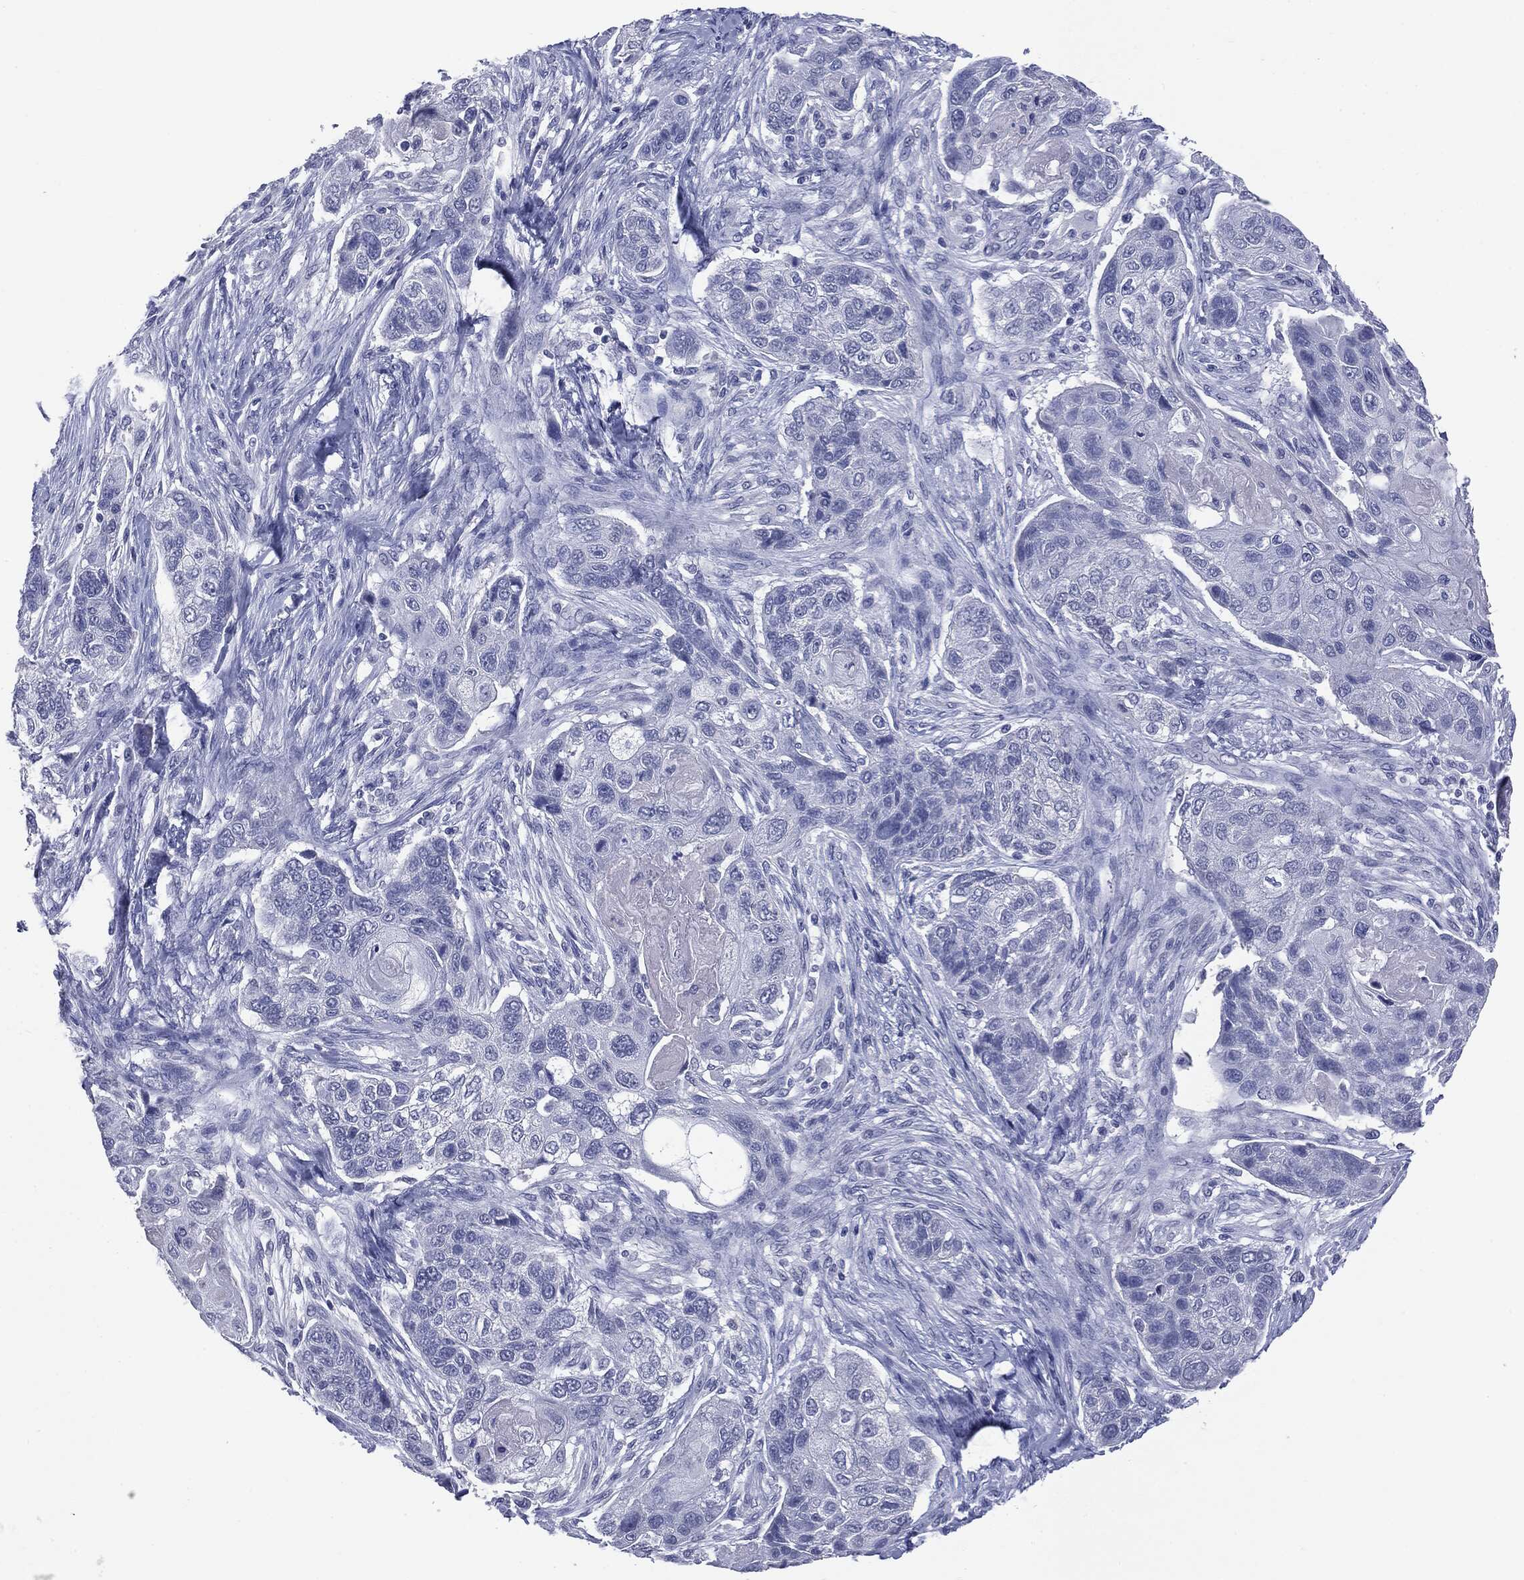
{"staining": {"intensity": "negative", "quantity": "none", "location": "none"}, "tissue": "lung cancer", "cell_type": "Tumor cells", "image_type": "cancer", "snomed": [{"axis": "morphology", "description": "Normal tissue, NOS"}, {"axis": "morphology", "description": "Squamous cell carcinoma, NOS"}, {"axis": "topography", "description": "Bronchus"}, {"axis": "topography", "description": "Lung"}], "caption": "Immunohistochemistry (IHC) image of neoplastic tissue: squamous cell carcinoma (lung) stained with DAB (3,3'-diaminobenzidine) demonstrates no significant protein positivity in tumor cells.", "gene": "TSHB", "patient": {"sex": "male", "age": 69}}